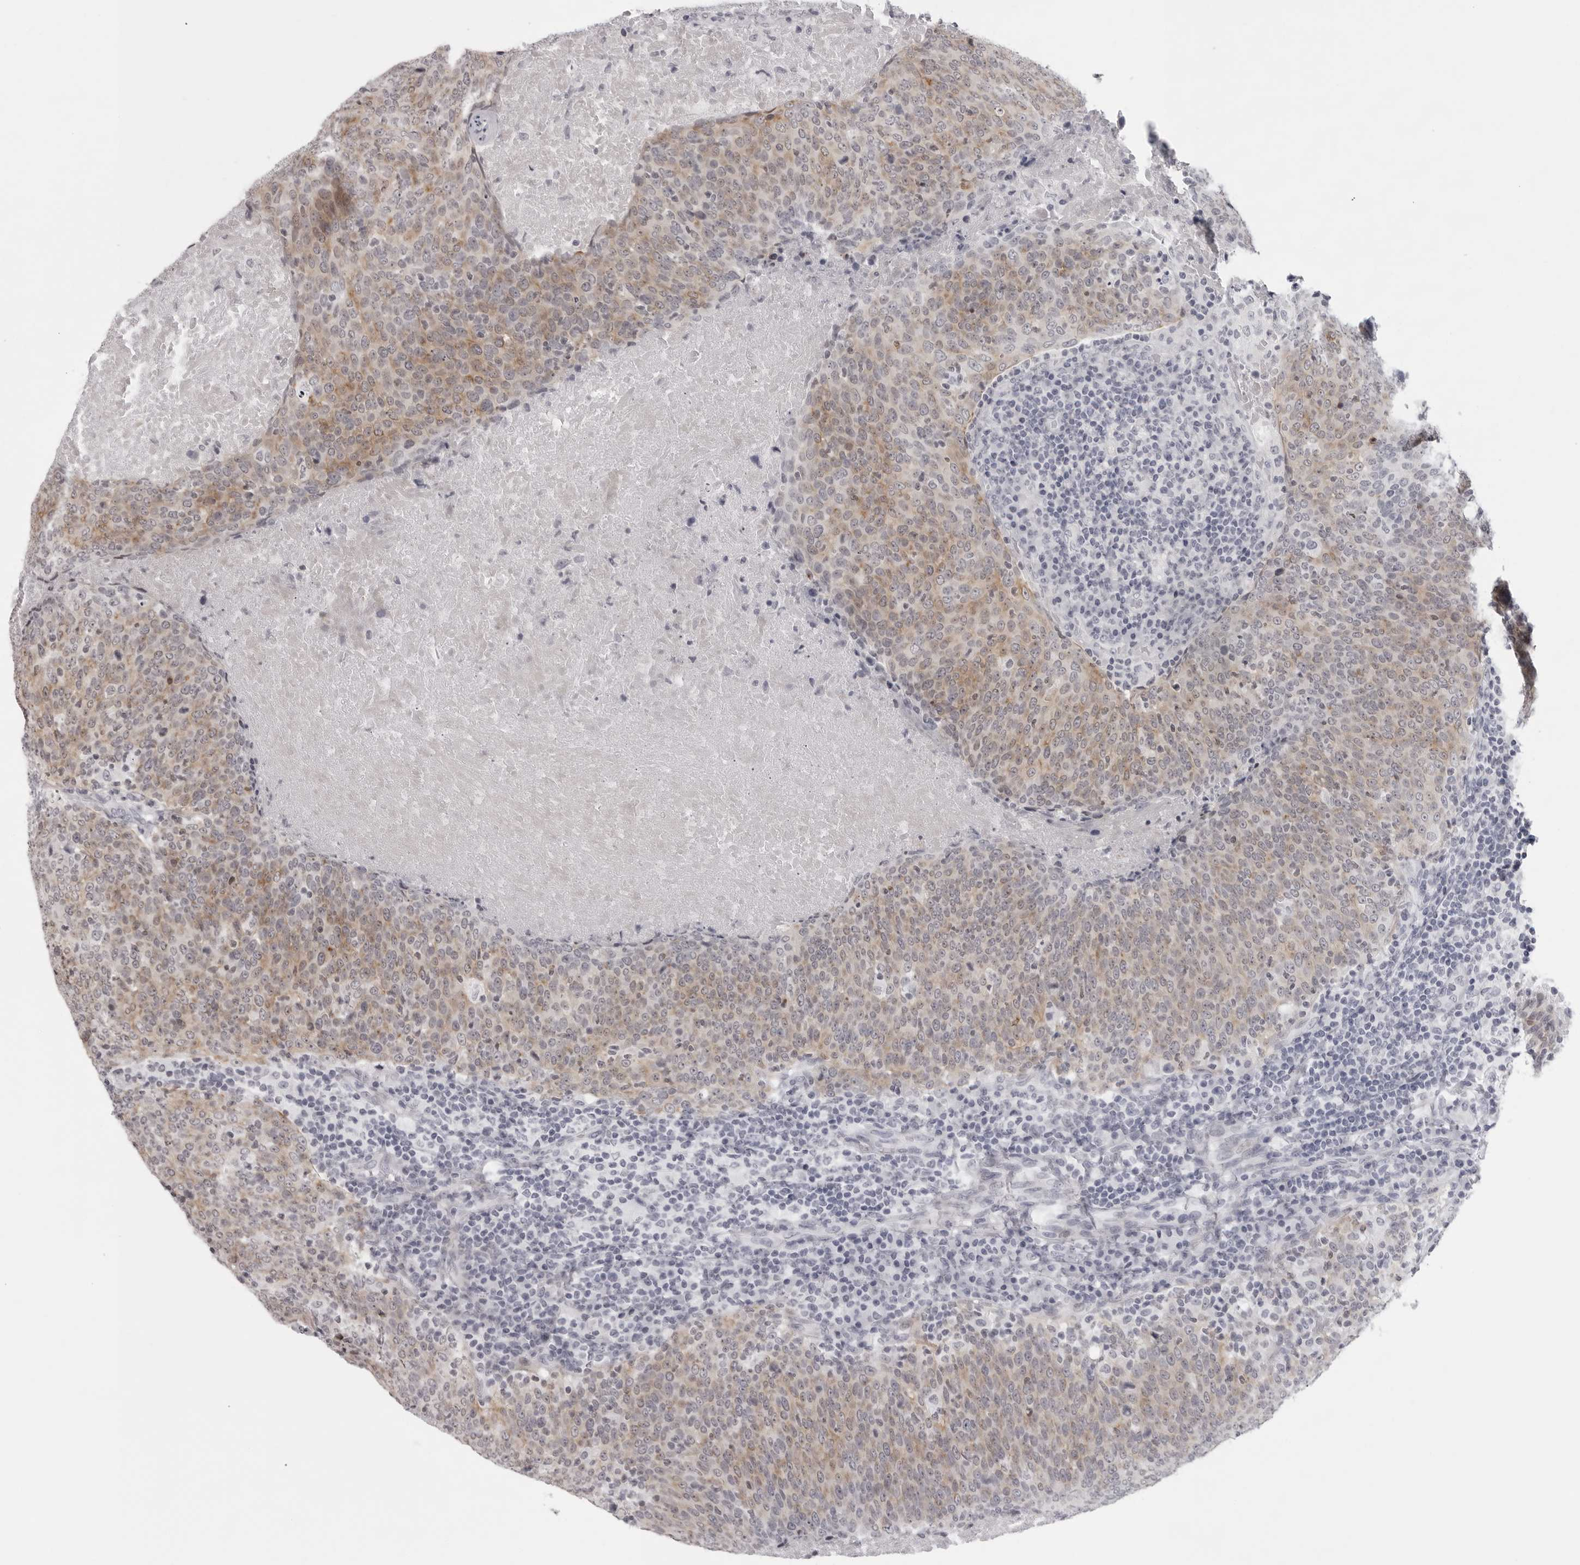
{"staining": {"intensity": "moderate", "quantity": ">75%", "location": "cytoplasmic/membranous"}, "tissue": "head and neck cancer", "cell_type": "Tumor cells", "image_type": "cancer", "snomed": [{"axis": "morphology", "description": "Squamous cell carcinoma, NOS"}, {"axis": "morphology", "description": "Squamous cell carcinoma, metastatic, NOS"}, {"axis": "topography", "description": "Lymph node"}, {"axis": "topography", "description": "Head-Neck"}], "caption": "A brown stain labels moderate cytoplasmic/membranous staining of a protein in human metastatic squamous cell carcinoma (head and neck) tumor cells.", "gene": "NUDT18", "patient": {"sex": "male", "age": 62}}